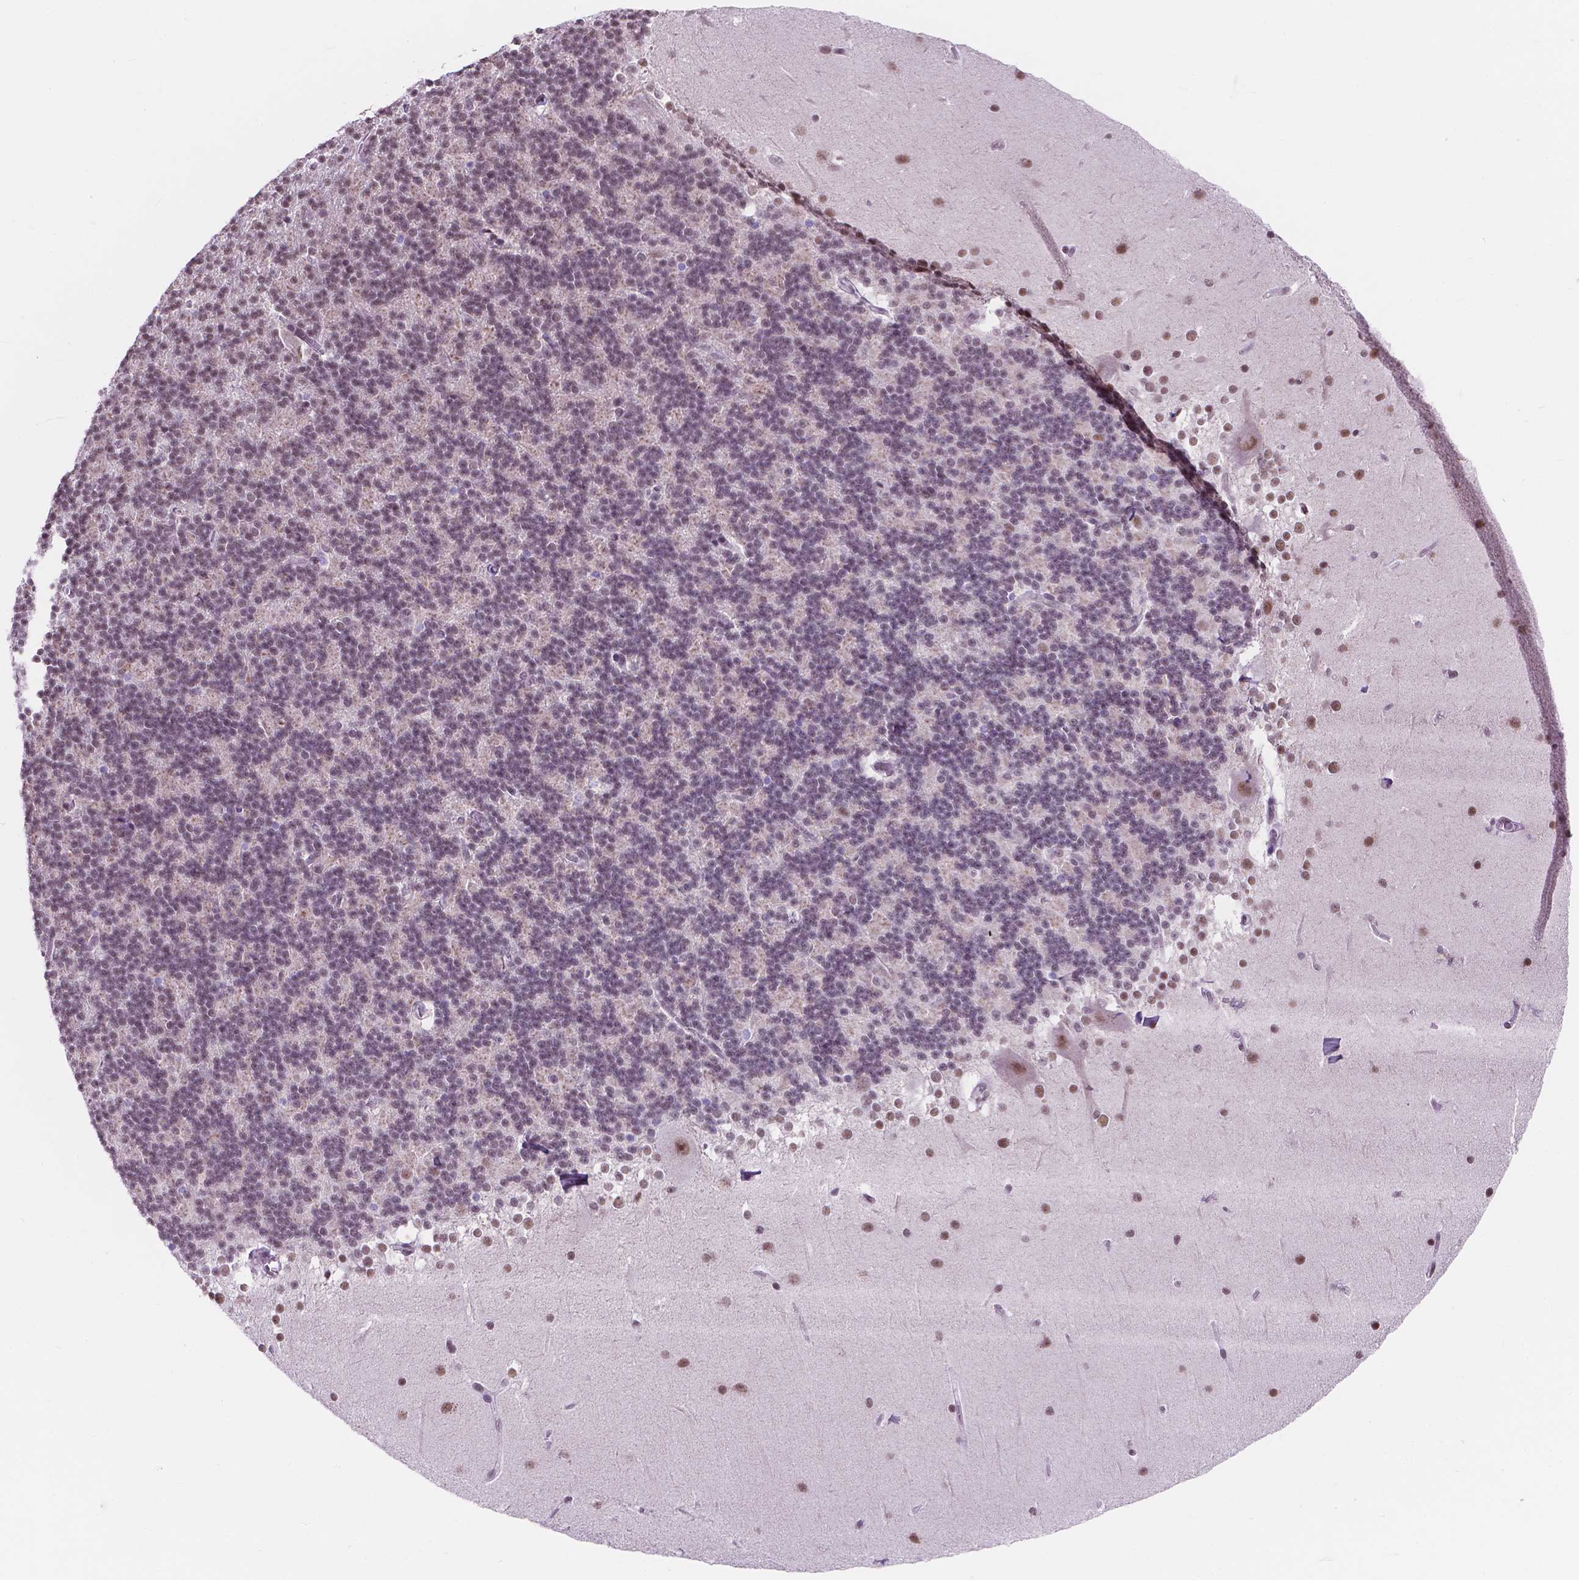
{"staining": {"intensity": "weak", "quantity": "25%-75%", "location": "nuclear"}, "tissue": "cerebellum", "cell_type": "Cells in granular layer", "image_type": "normal", "snomed": [{"axis": "morphology", "description": "Normal tissue, NOS"}, {"axis": "topography", "description": "Cerebellum"}], "caption": "Brown immunohistochemical staining in unremarkable cerebellum reveals weak nuclear staining in about 25%-75% of cells in granular layer. Immunohistochemistry stains the protein in brown and the nuclei are stained blue.", "gene": "BCAS2", "patient": {"sex": "female", "age": 19}}